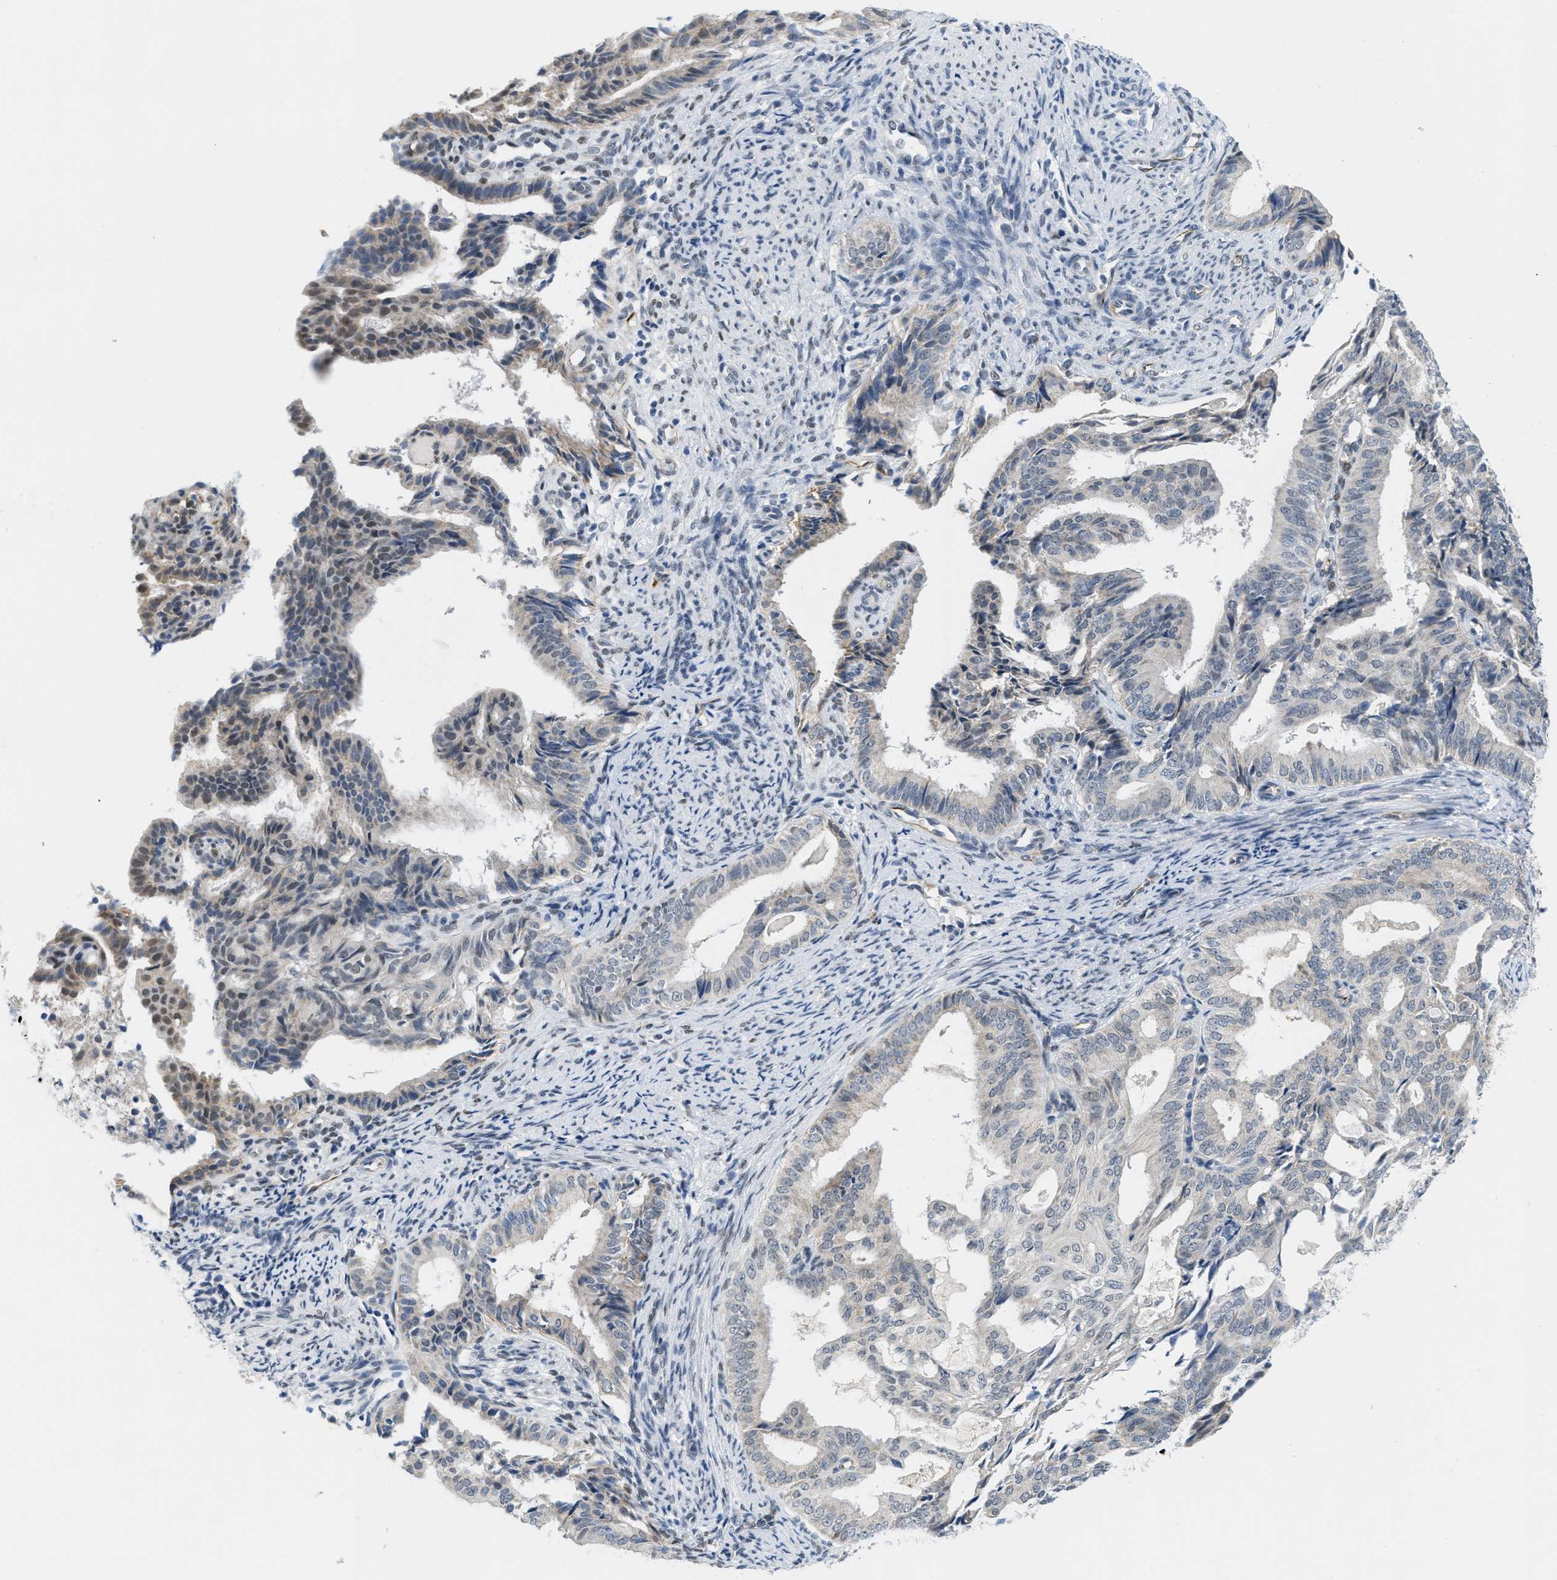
{"staining": {"intensity": "moderate", "quantity": "25%-75%", "location": "cytoplasmic/membranous,nuclear"}, "tissue": "endometrial cancer", "cell_type": "Tumor cells", "image_type": "cancer", "snomed": [{"axis": "morphology", "description": "Adenocarcinoma, NOS"}, {"axis": "topography", "description": "Endometrium"}], "caption": "Immunohistochemistry (IHC) of adenocarcinoma (endometrial) shows medium levels of moderate cytoplasmic/membranous and nuclear staining in about 25%-75% of tumor cells.", "gene": "HS3ST2", "patient": {"sex": "female", "age": 58}}